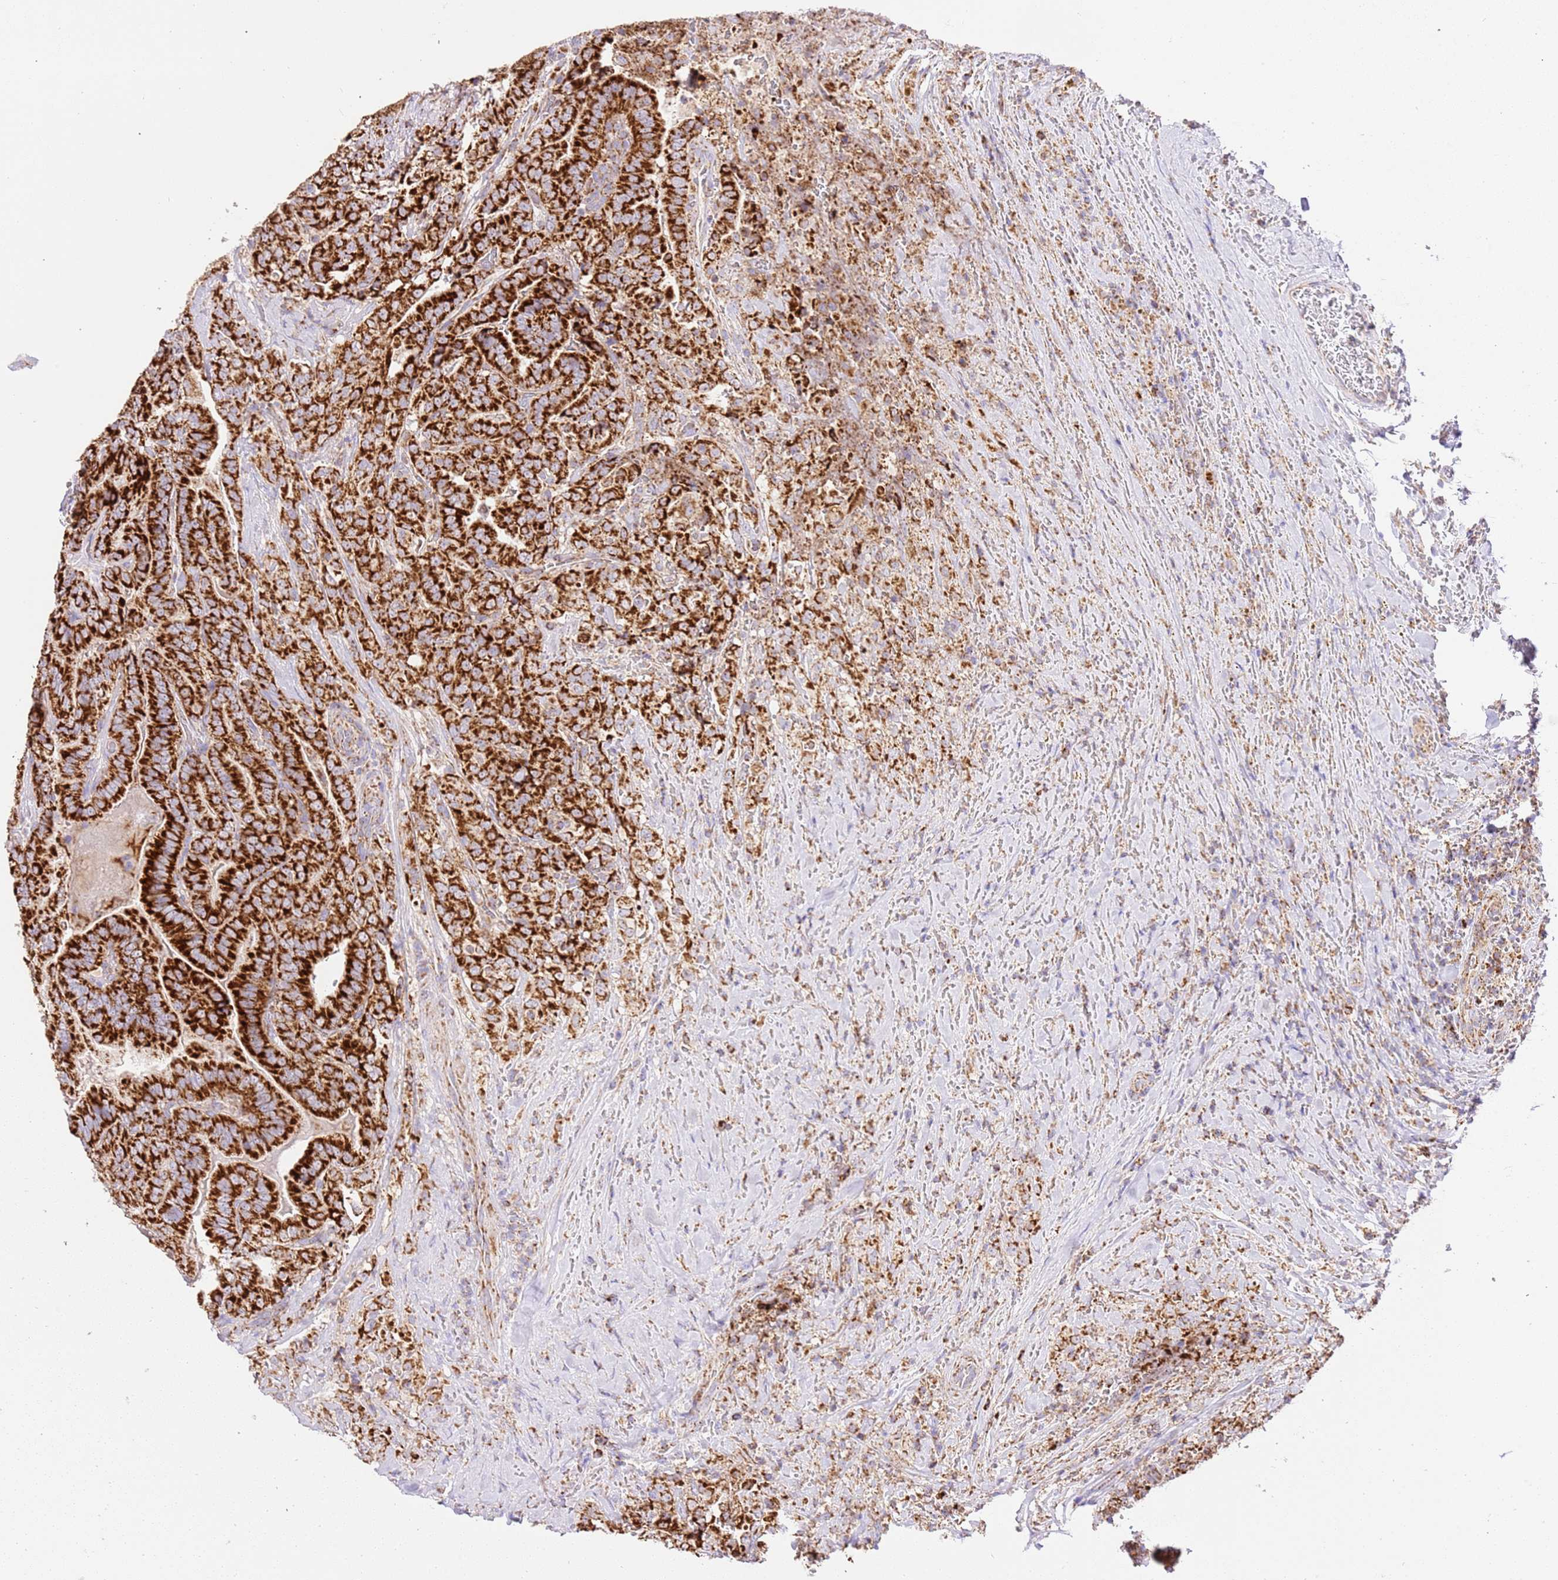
{"staining": {"intensity": "strong", "quantity": ">75%", "location": "cytoplasmic/membranous"}, "tissue": "thyroid cancer", "cell_type": "Tumor cells", "image_type": "cancer", "snomed": [{"axis": "morphology", "description": "Papillary adenocarcinoma, NOS"}, {"axis": "topography", "description": "Thyroid gland"}], "caption": "The immunohistochemical stain shows strong cytoplasmic/membranous expression in tumor cells of thyroid cancer (papillary adenocarcinoma) tissue. Immunohistochemistry (ihc) stains the protein of interest in brown and the nuclei are stained blue.", "gene": "ZBTB39", "patient": {"sex": "male", "age": 61}}